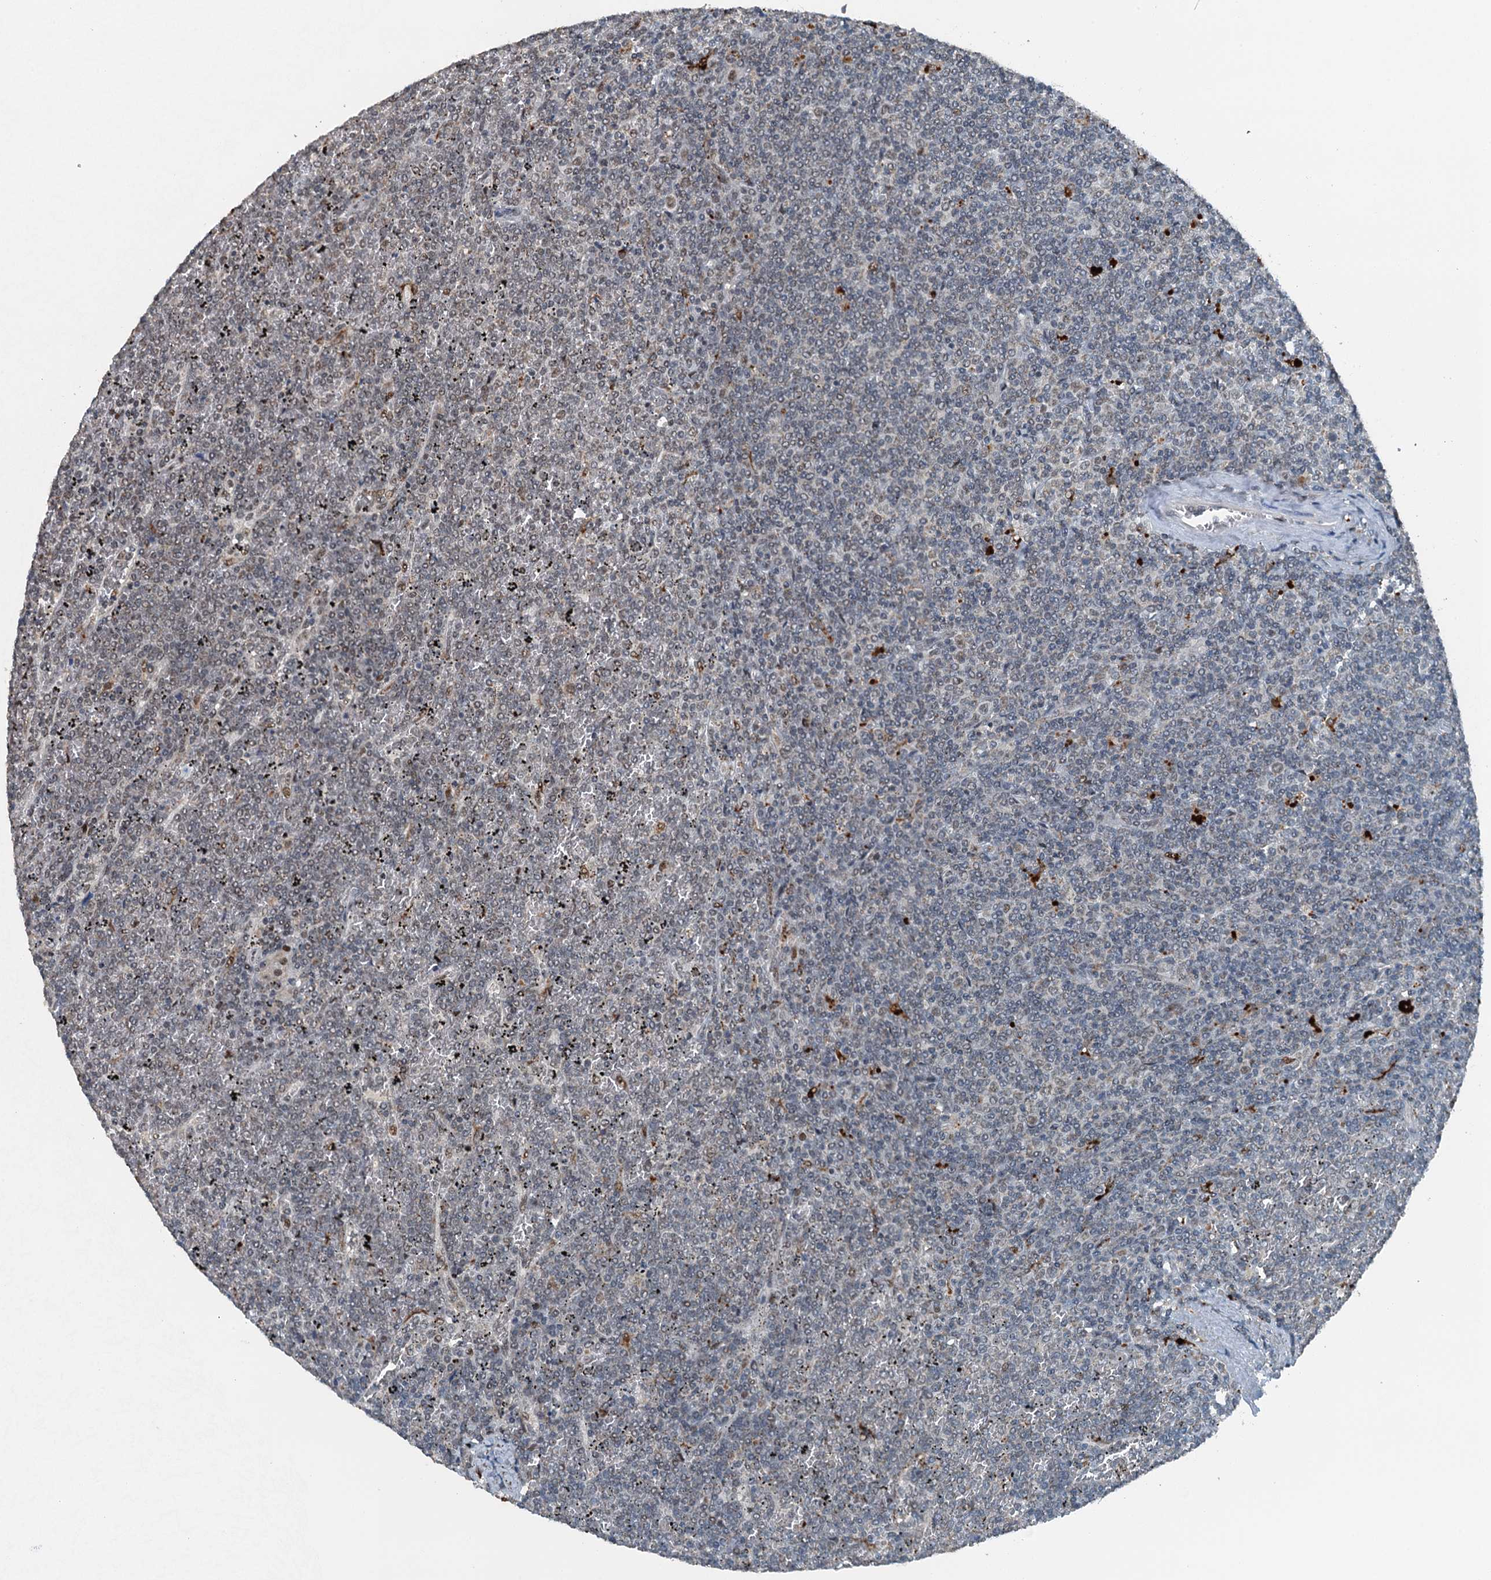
{"staining": {"intensity": "negative", "quantity": "none", "location": "none"}, "tissue": "lymphoma", "cell_type": "Tumor cells", "image_type": "cancer", "snomed": [{"axis": "morphology", "description": "Malignant lymphoma, non-Hodgkin's type, Low grade"}, {"axis": "topography", "description": "Spleen"}], "caption": "Protein analysis of lymphoma shows no significant positivity in tumor cells. (DAB immunohistochemistry (IHC) visualized using brightfield microscopy, high magnification).", "gene": "BMERB1", "patient": {"sex": "female", "age": 19}}